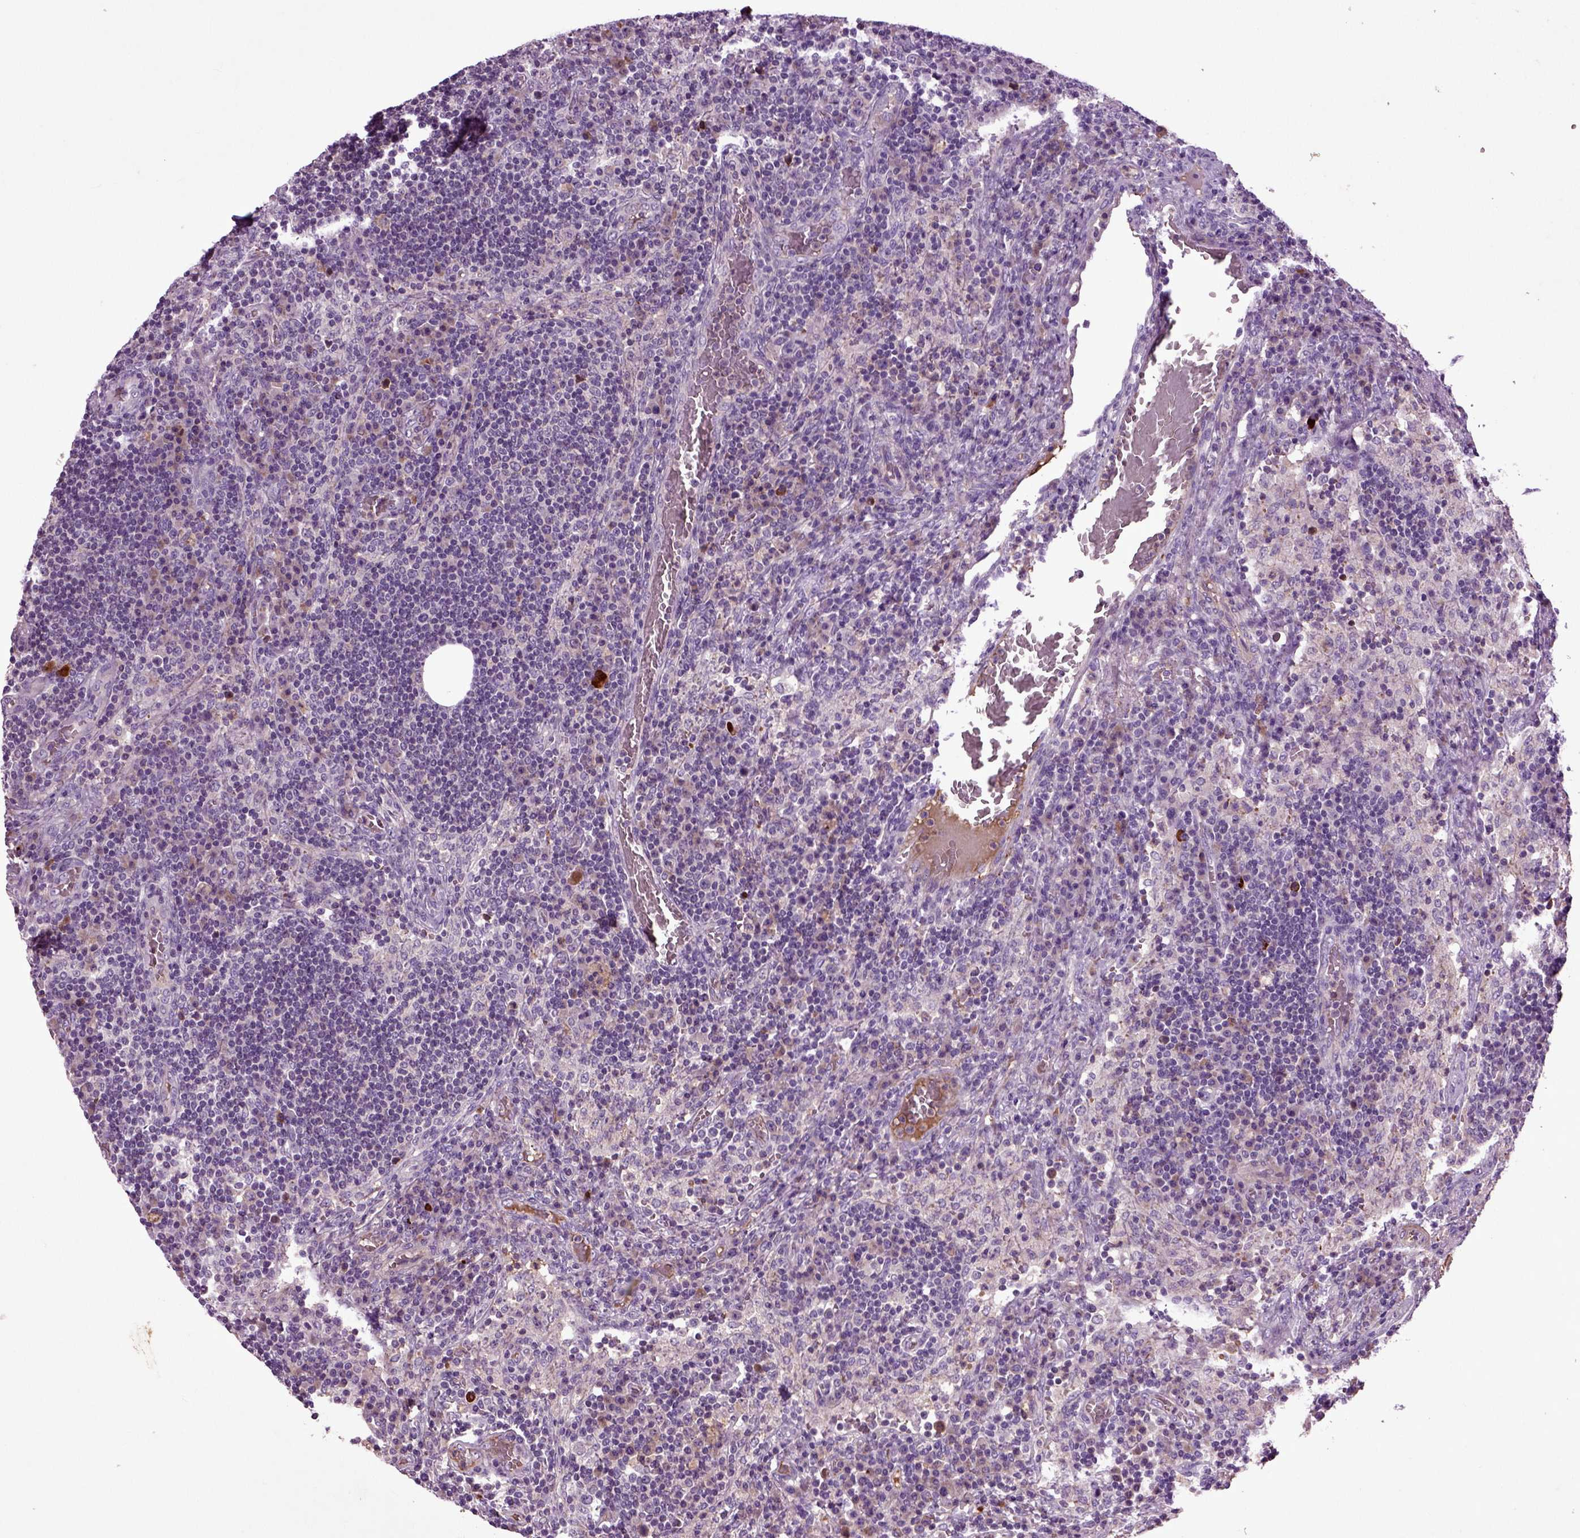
{"staining": {"intensity": "strong", "quantity": "<25%", "location": "cytoplasmic/membranous"}, "tissue": "lymph node", "cell_type": "Non-germinal center cells", "image_type": "normal", "snomed": [{"axis": "morphology", "description": "Normal tissue, NOS"}, {"axis": "topography", "description": "Lymph node"}], "caption": "Brown immunohistochemical staining in normal lymph node reveals strong cytoplasmic/membranous staining in about <25% of non-germinal center cells. (Brightfield microscopy of DAB IHC at high magnification).", "gene": "SPON1", "patient": {"sex": "male", "age": 63}}